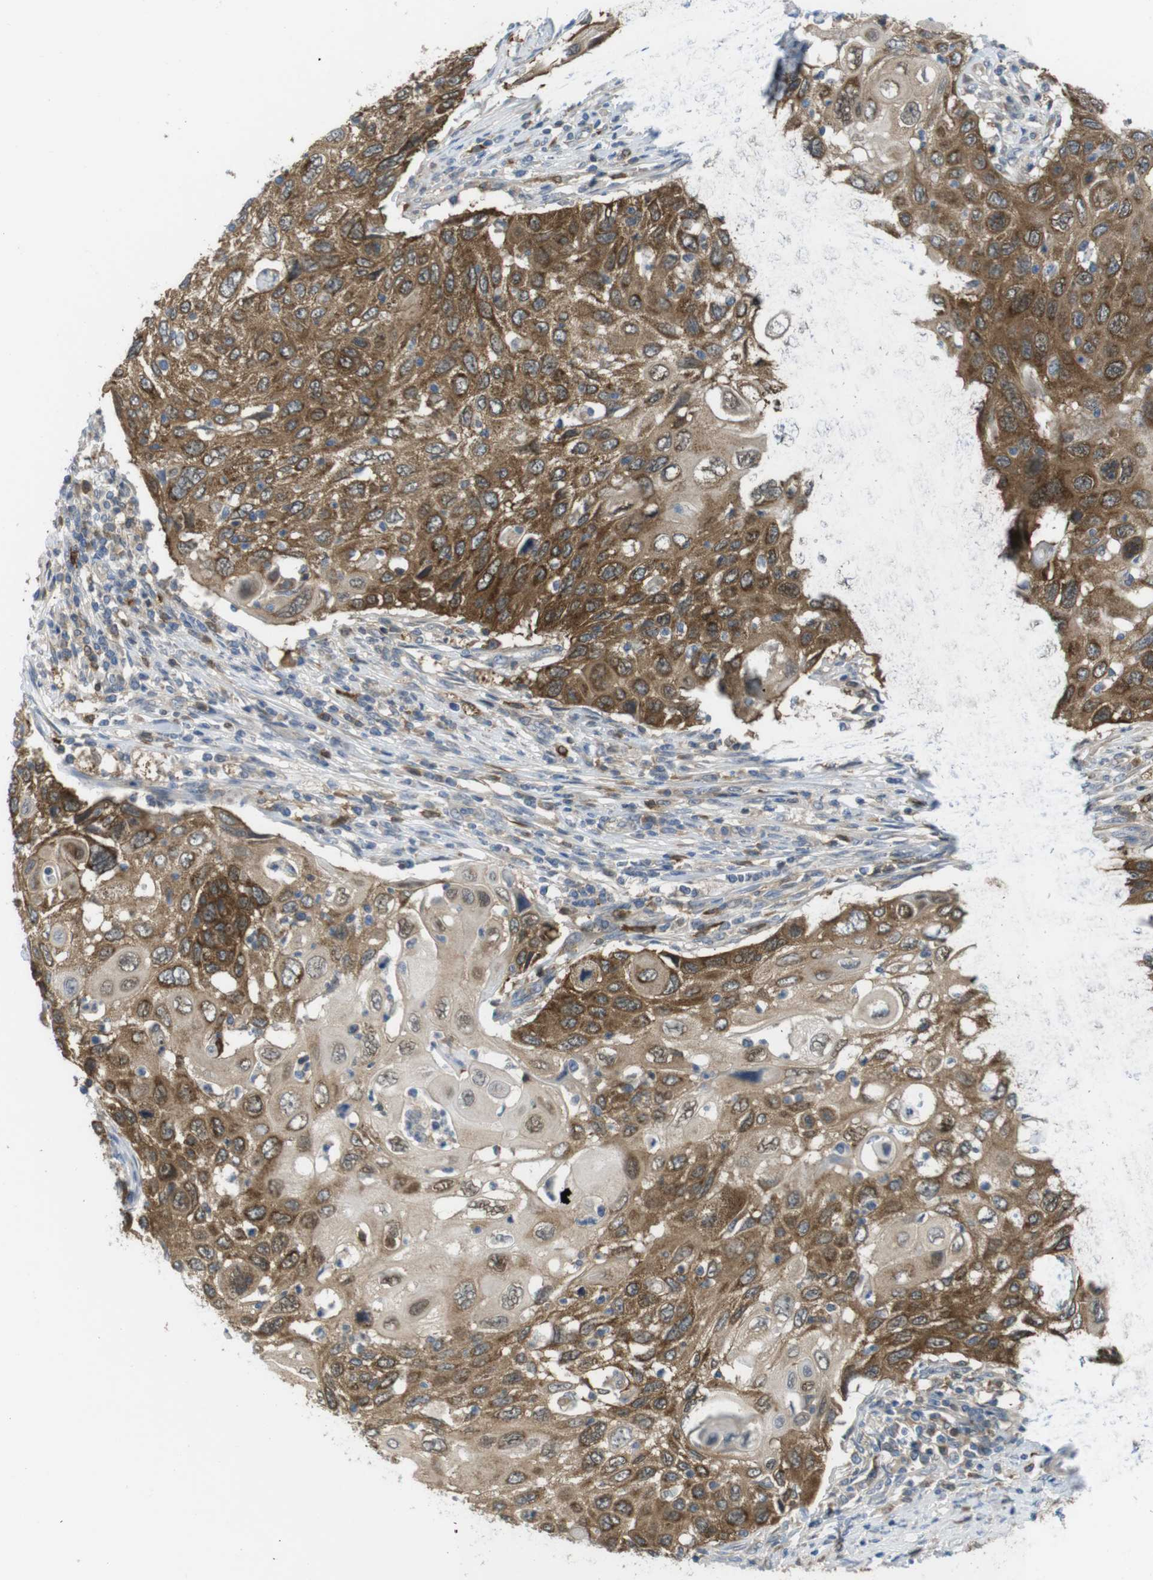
{"staining": {"intensity": "moderate", "quantity": ">75%", "location": "cytoplasmic/membranous"}, "tissue": "cervical cancer", "cell_type": "Tumor cells", "image_type": "cancer", "snomed": [{"axis": "morphology", "description": "Squamous cell carcinoma, NOS"}, {"axis": "topography", "description": "Cervix"}], "caption": "Brown immunohistochemical staining in human squamous cell carcinoma (cervical) shows moderate cytoplasmic/membranous expression in approximately >75% of tumor cells.", "gene": "MTHFD1", "patient": {"sex": "female", "age": 70}}